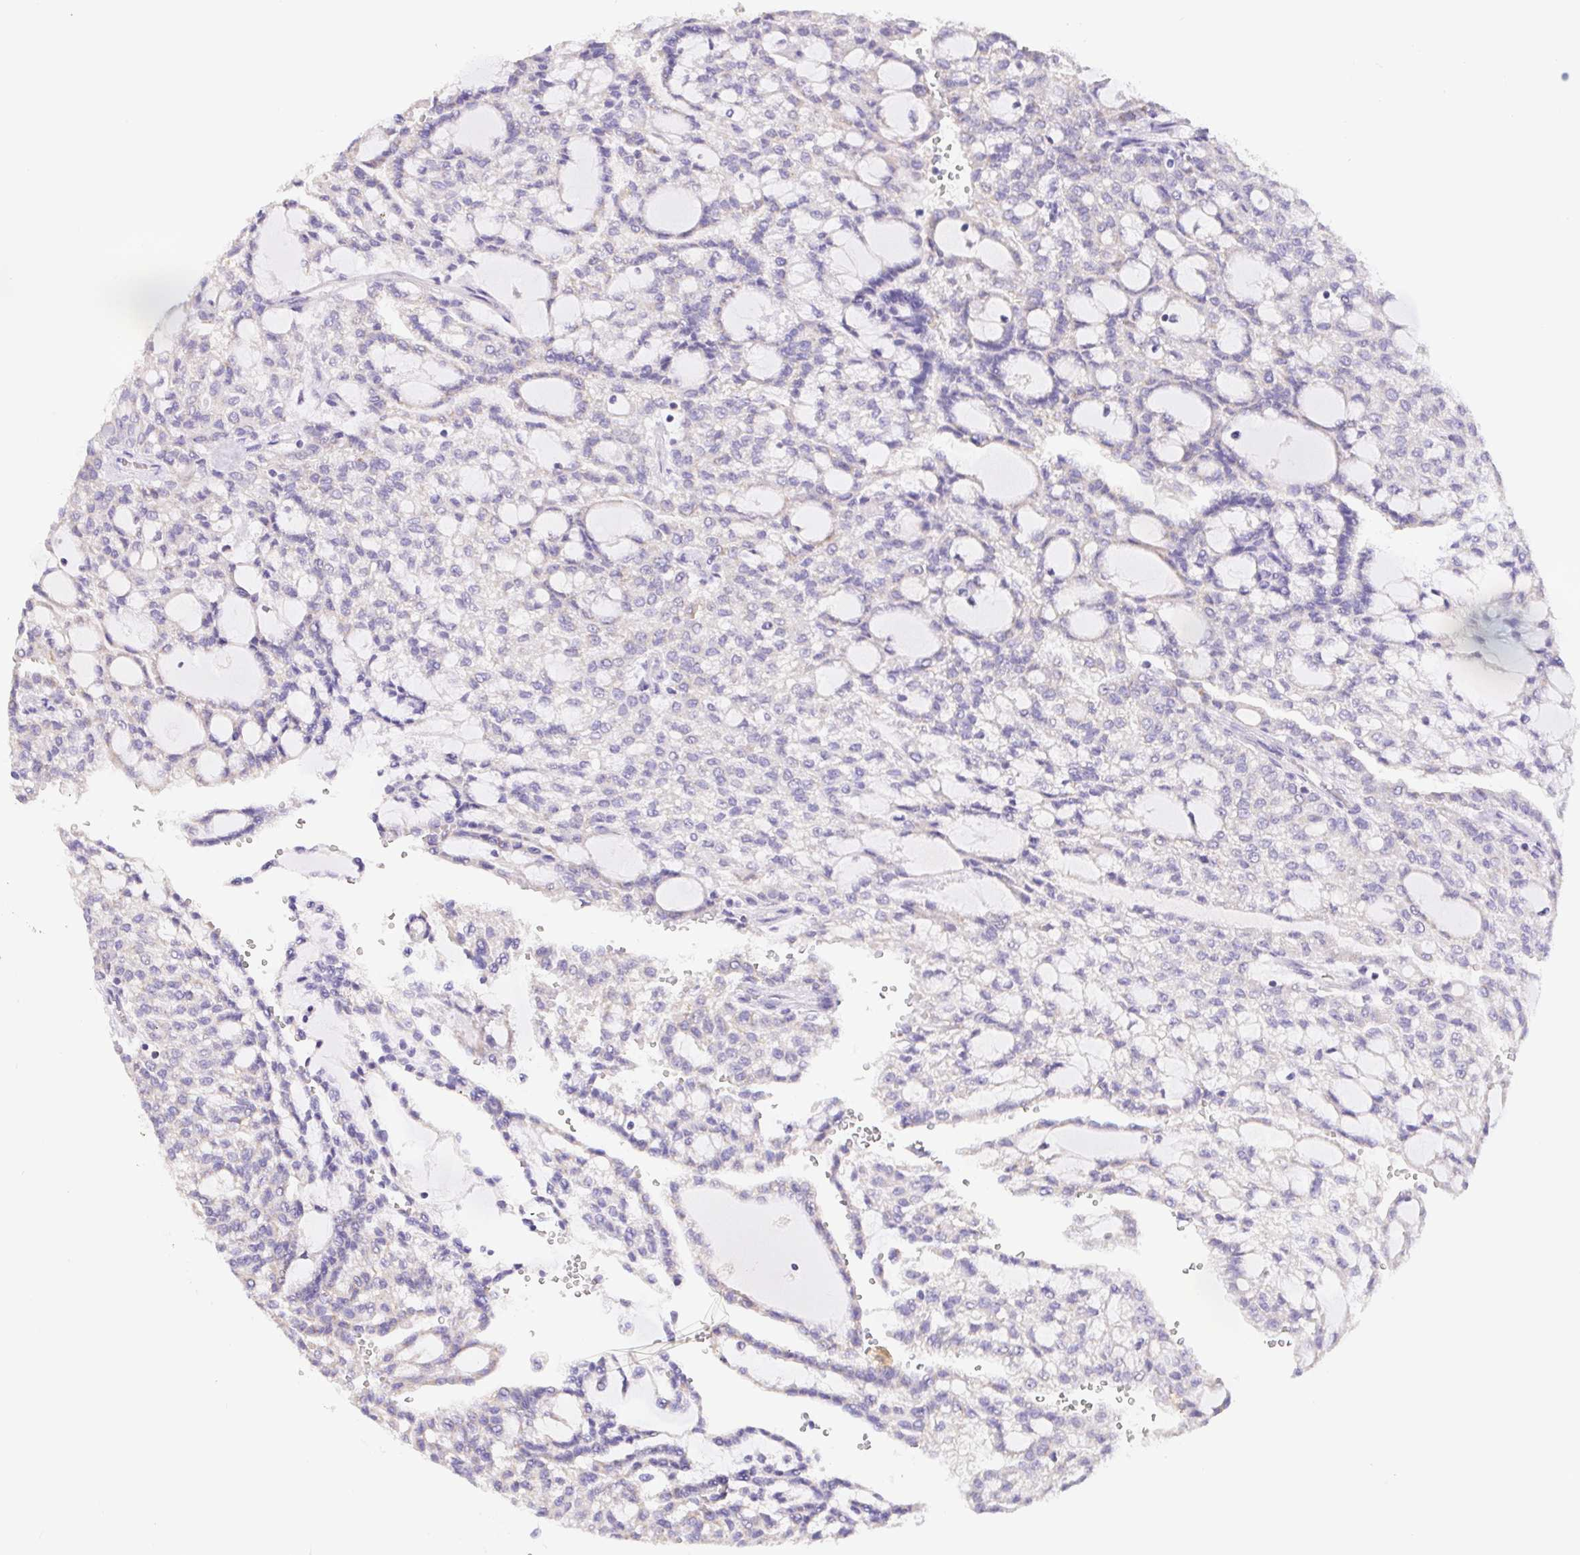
{"staining": {"intensity": "negative", "quantity": "none", "location": "none"}, "tissue": "renal cancer", "cell_type": "Tumor cells", "image_type": "cancer", "snomed": [{"axis": "morphology", "description": "Adenocarcinoma, NOS"}, {"axis": "topography", "description": "Kidney"}], "caption": "Renal cancer (adenocarcinoma) was stained to show a protein in brown. There is no significant staining in tumor cells.", "gene": "FKBP6", "patient": {"sex": "male", "age": 63}}